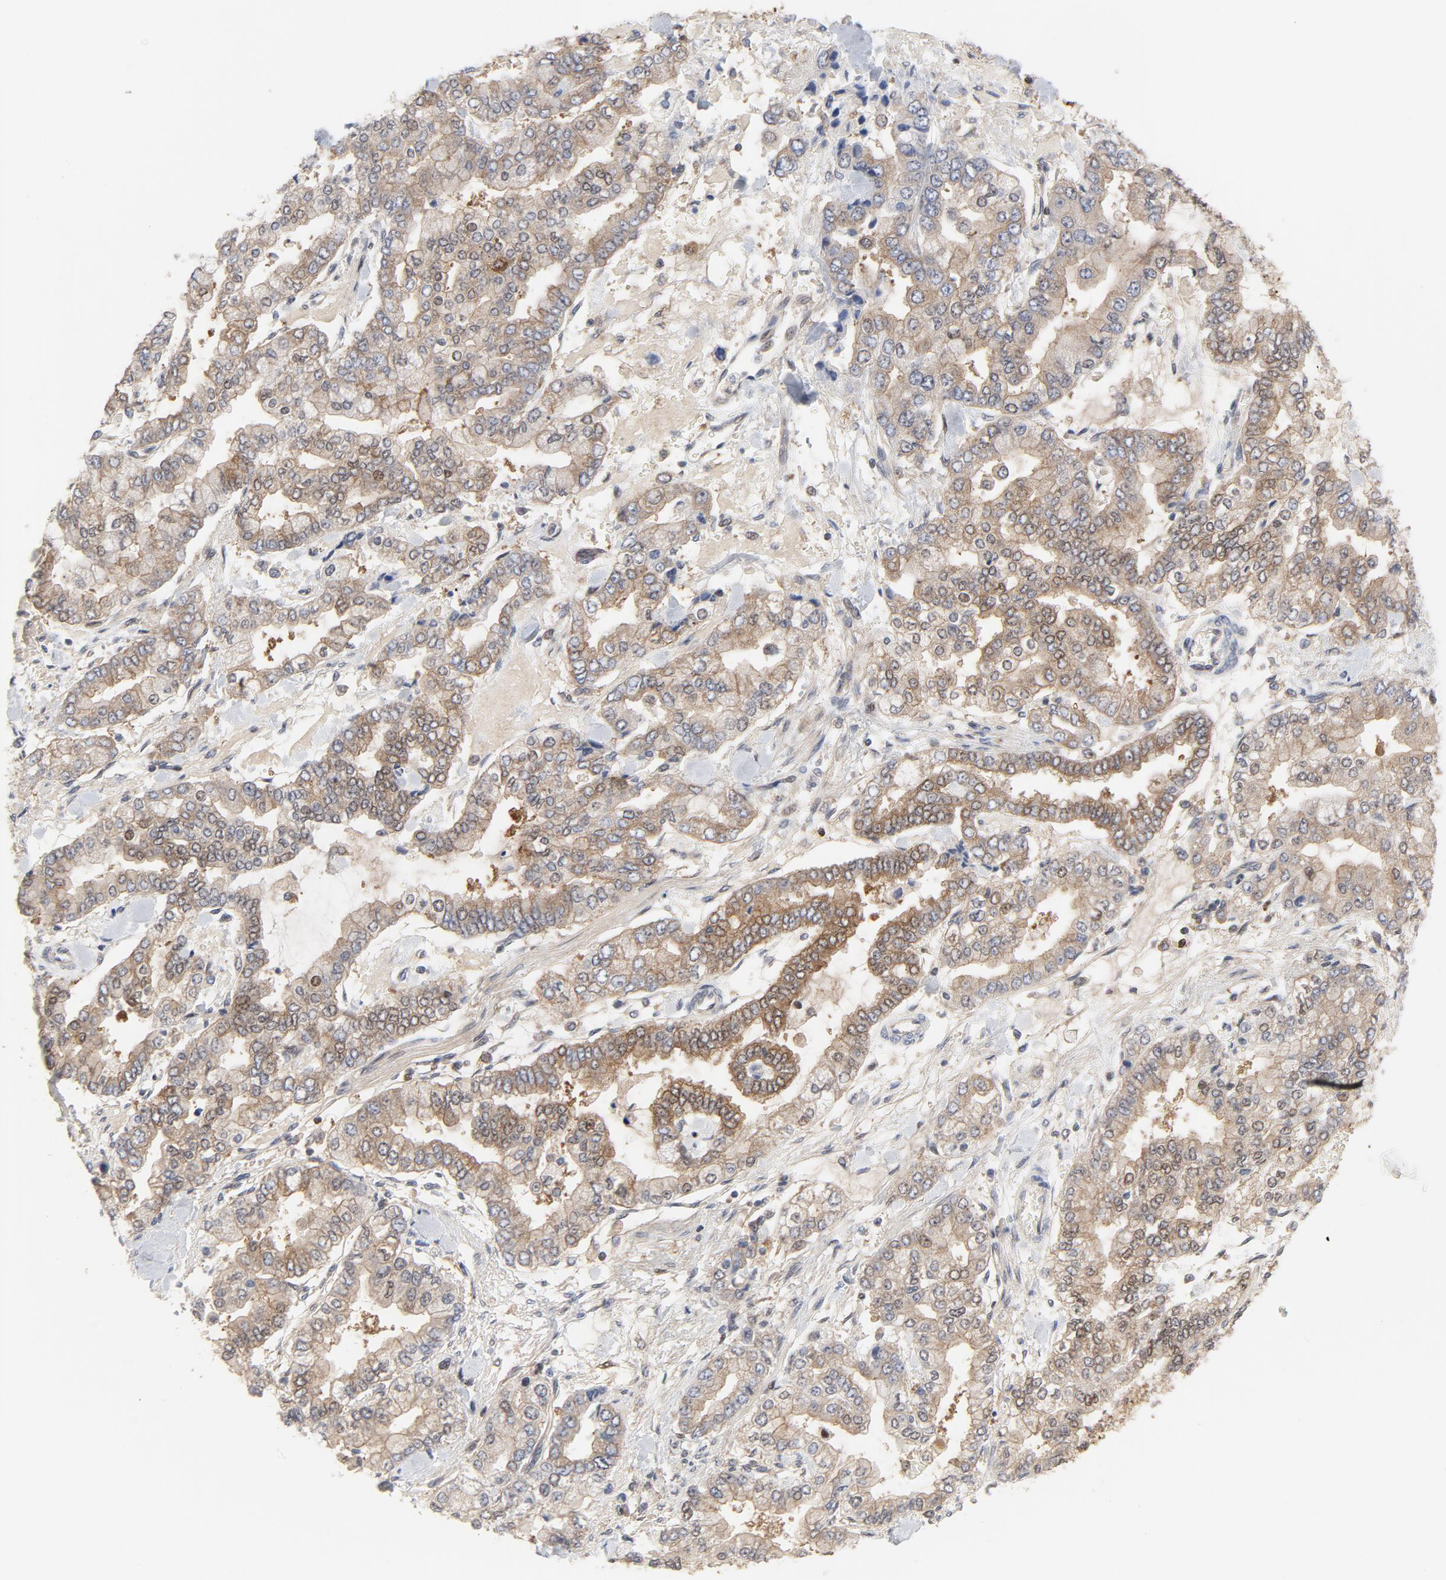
{"staining": {"intensity": "moderate", "quantity": ">75%", "location": "cytoplasmic/membranous"}, "tissue": "stomach cancer", "cell_type": "Tumor cells", "image_type": "cancer", "snomed": [{"axis": "morphology", "description": "Normal tissue, NOS"}, {"axis": "morphology", "description": "Adenocarcinoma, NOS"}, {"axis": "topography", "description": "Stomach, upper"}, {"axis": "topography", "description": "Stomach"}], "caption": "The photomicrograph displays a brown stain indicating the presence of a protein in the cytoplasmic/membranous of tumor cells in stomach cancer. (DAB IHC, brown staining for protein, blue staining for nuclei).", "gene": "RAPGEF4", "patient": {"sex": "male", "age": 76}}